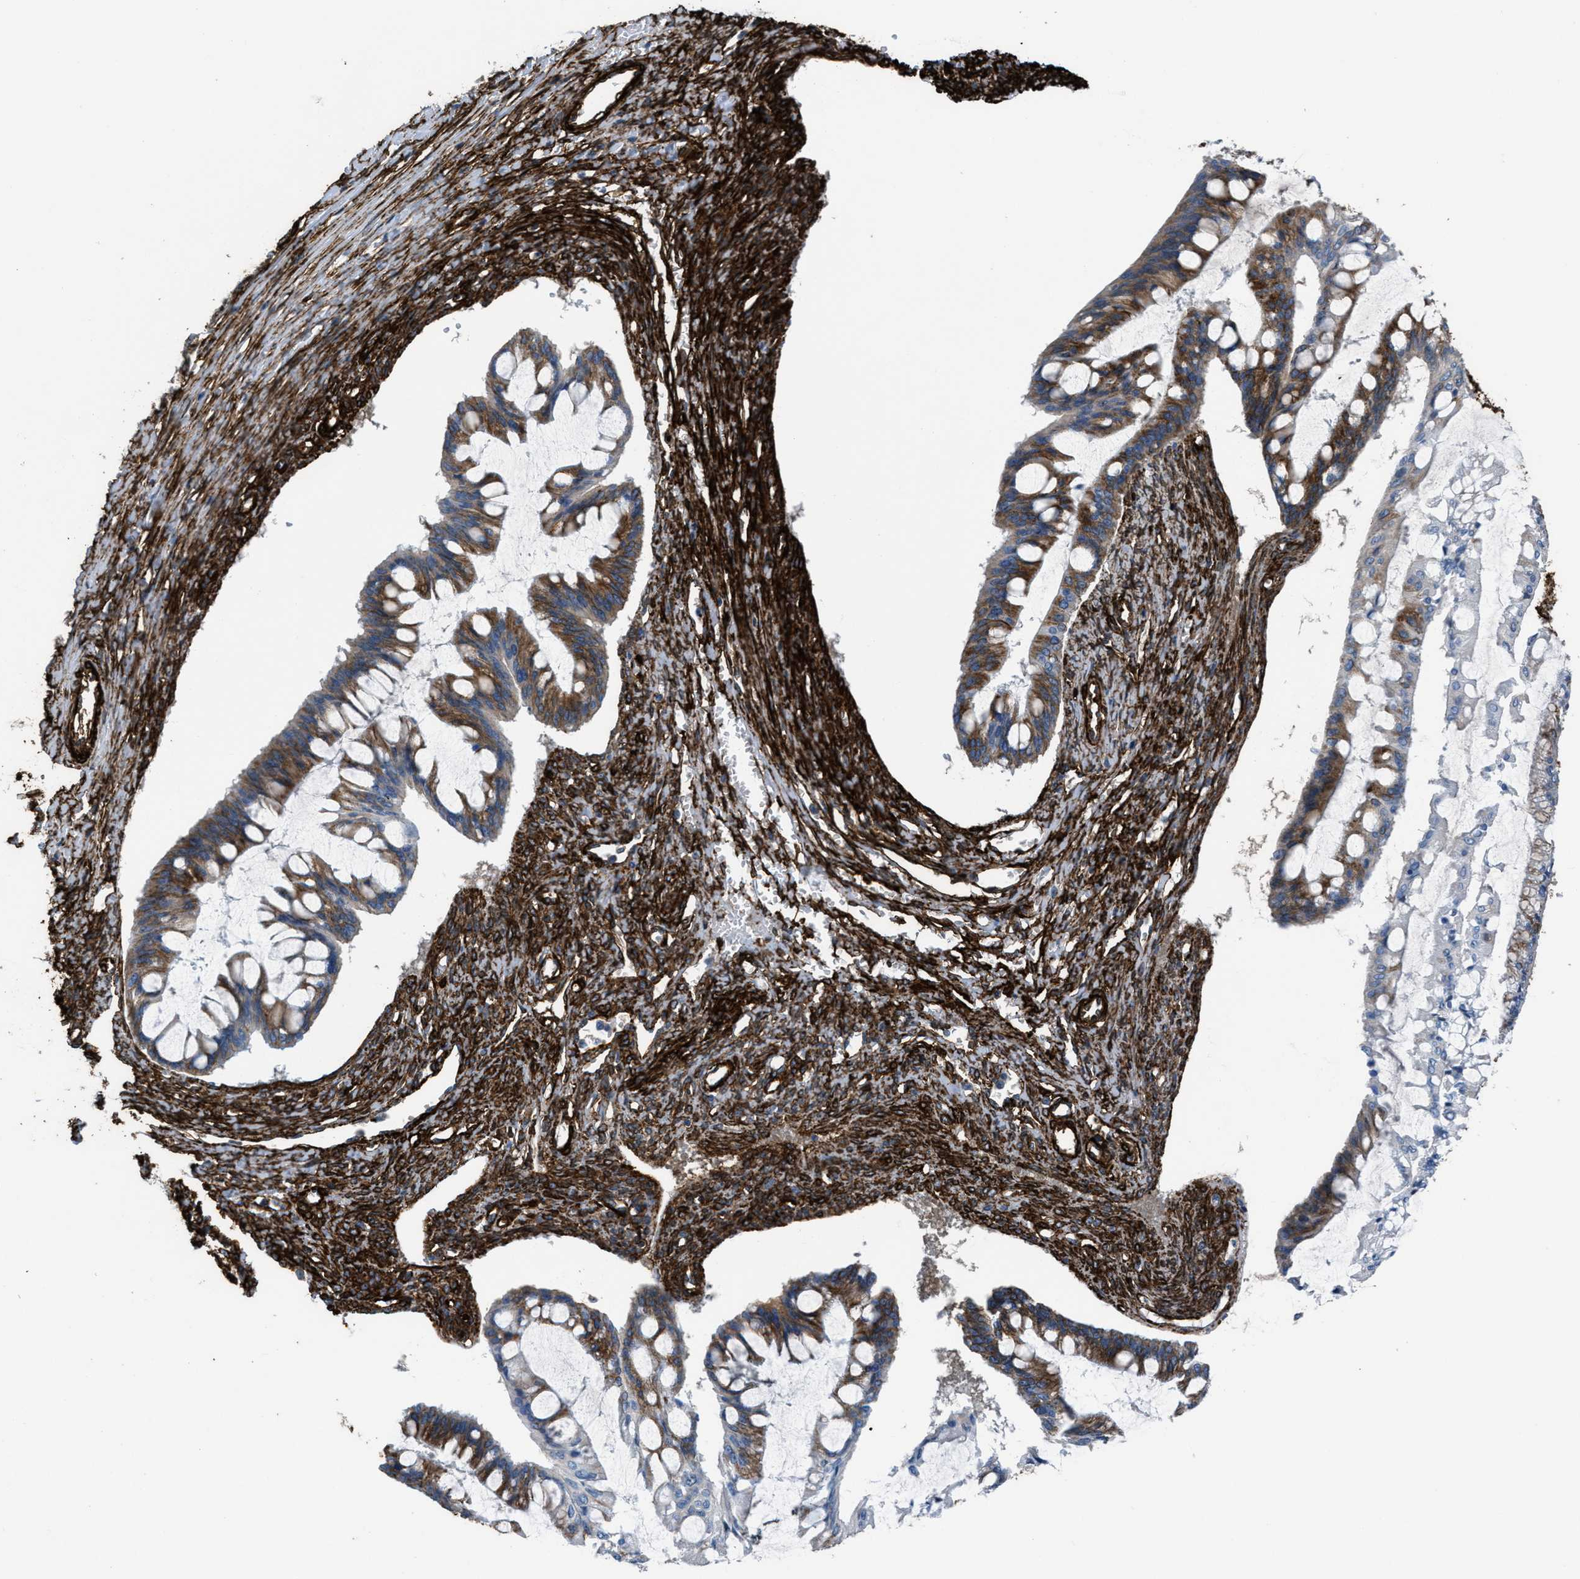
{"staining": {"intensity": "strong", "quantity": ">75%", "location": "cytoplasmic/membranous"}, "tissue": "ovarian cancer", "cell_type": "Tumor cells", "image_type": "cancer", "snomed": [{"axis": "morphology", "description": "Cystadenocarcinoma, mucinous, NOS"}, {"axis": "topography", "description": "Ovary"}], "caption": "Immunohistochemistry (DAB (3,3'-diaminobenzidine)) staining of human ovarian cancer (mucinous cystadenocarcinoma) demonstrates strong cytoplasmic/membranous protein expression in approximately >75% of tumor cells. (IHC, brightfield microscopy, high magnification).", "gene": "CALD1", "patient": {"sex": "female", "age": 73}}